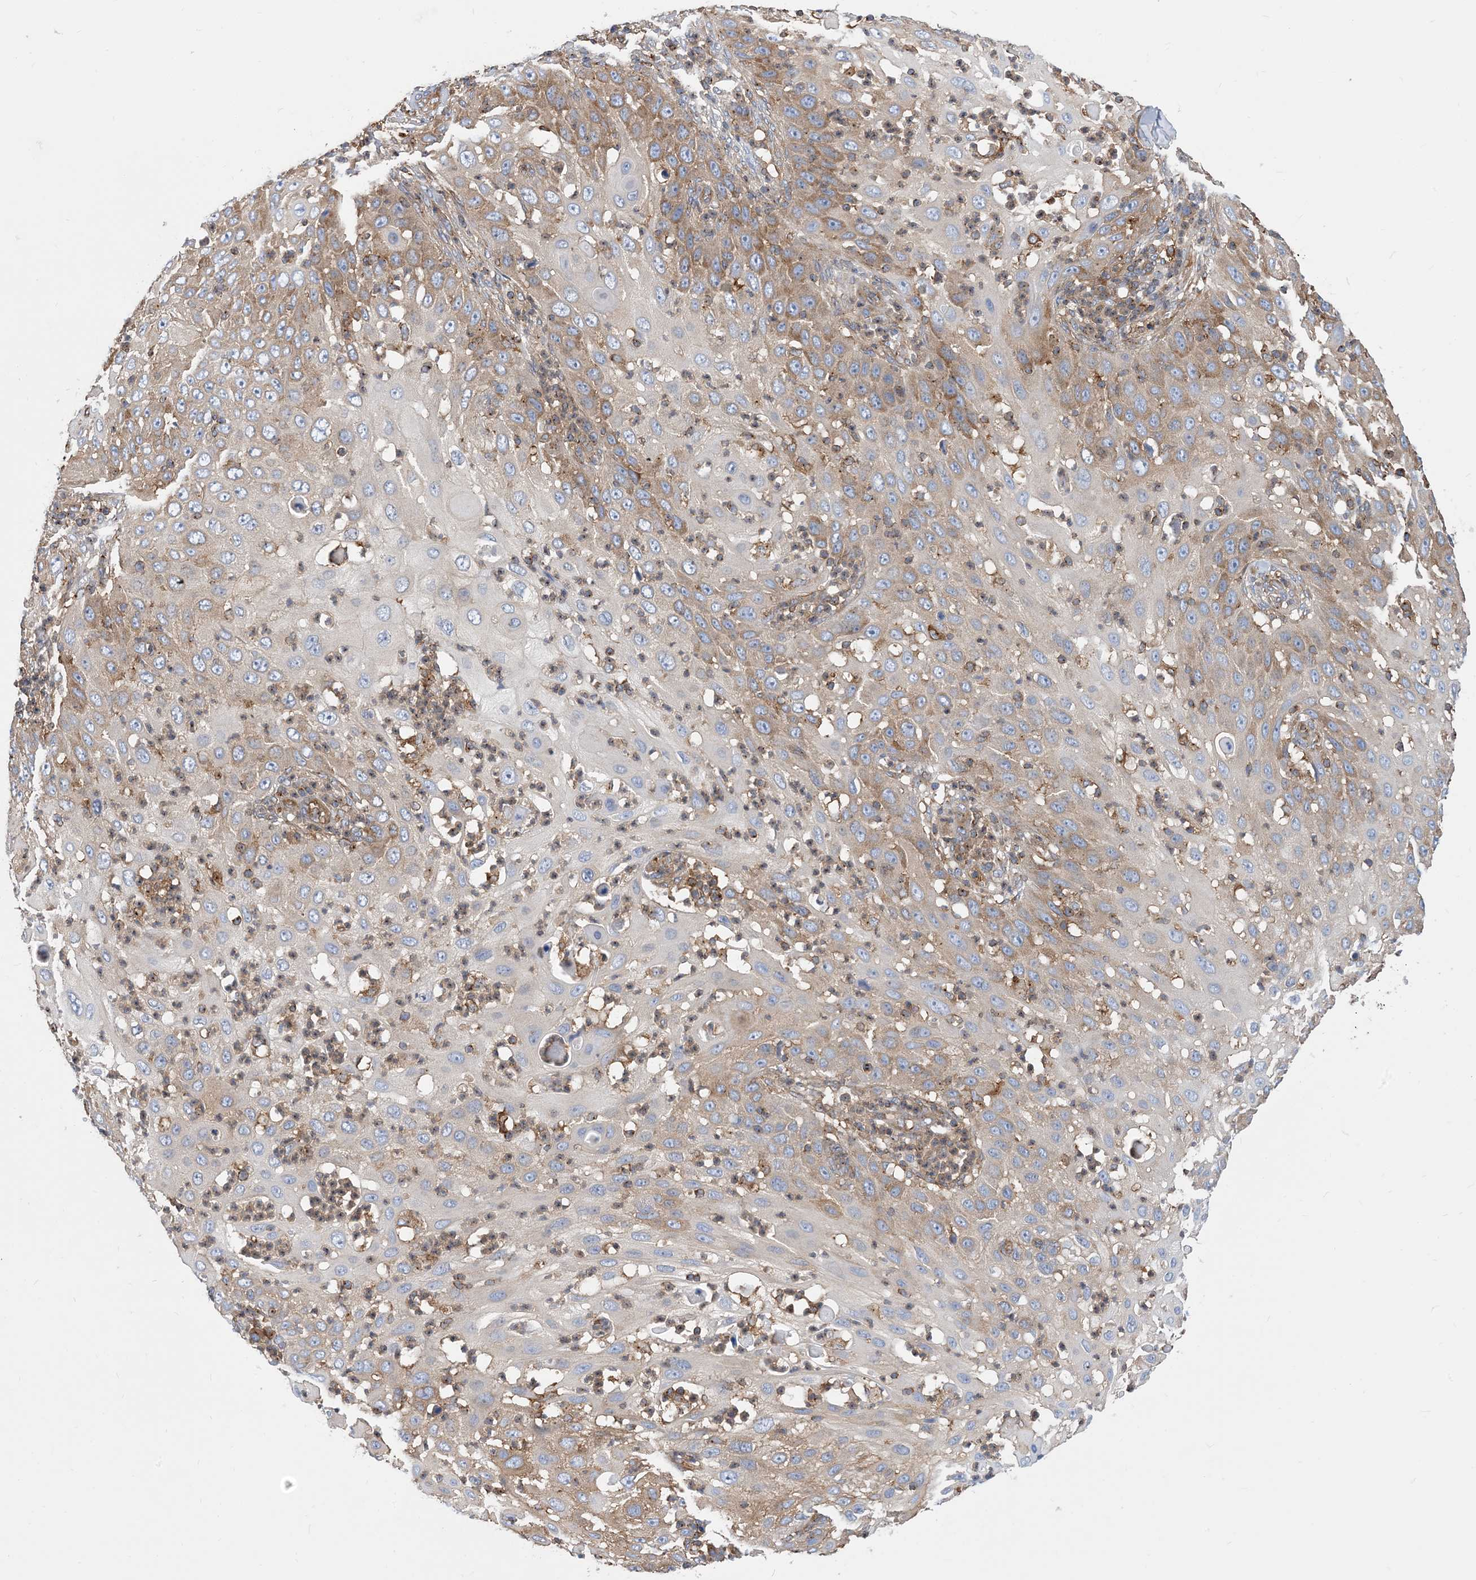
{"staining": {"intensity": "moderate", "quantity": "<25%", "location": "cytoplasmic/membranous"}, "tissue": "skin cancer", "cell_type": "Tumor cells", "image_type": "cancer", "snomed": [{"axis": "morphology", "description": "Squamous cell carcinoma, NOS"}, {"axis": "topography", "description": "Skin"}], "caption": "Immunohistochemistry (IHC) image of neoplastic tissue: human skin cancer stained using immunohistochemistry demonstrates low levels of moderate protein expression localized specifically in the cytoplasmic/membranous of tumor cells, appearing as a cytoplasmic/membranous brown color.", "gene": "DYNC1LI1", "patient": {"sex": "female", "age": 44}}